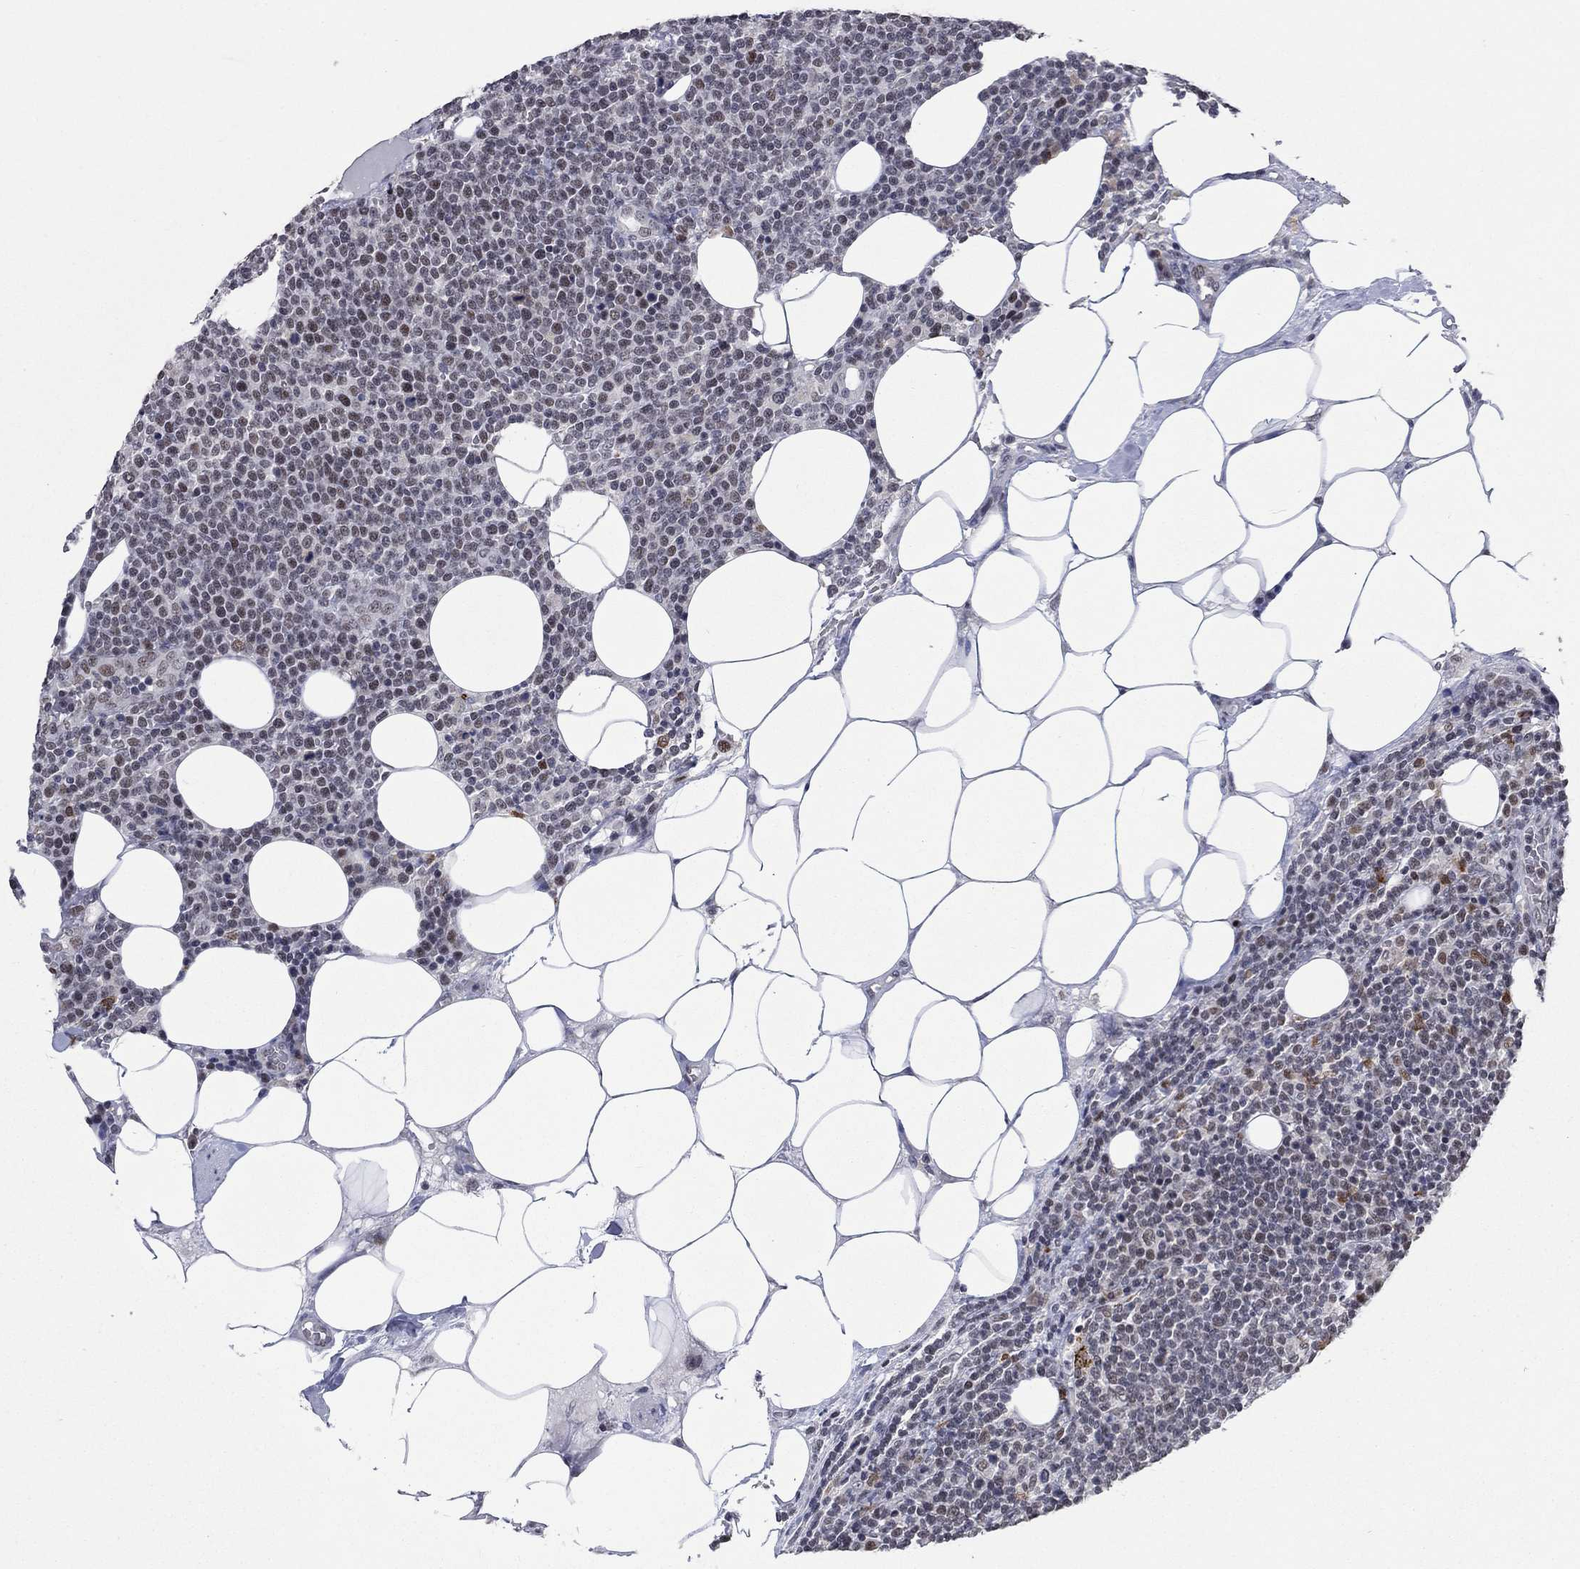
{"staining": {"intensity": "moderate", "quantity": "<25%", "location": "nuclear"}, "tissue": "lymphoma", "cell_type": "Tumor cells", "image_type": "cancer", "snomed": [{"axis": "morphology", "description": "Malignant lymphoma, non-Hodgkin's type, High grade"}, {"axis": "topography", "description": "Lymph node"}], "caption": "Immunohistochemistry (IHC) staining of high-grade malignant lymphoma, non-Hodgkin's type, which shows low levels of moderate nuclear expression in about <25% of tumor cells indicating moderate nuclear protein staining. The staining was performed using DAB (3,3'-diaminobenzidine) (brown) for protein detection and nuclei were counterstained in hematoxylin (blue).", "gene": "HCFC1", "patient": {"sex": "male", "age": 61}}